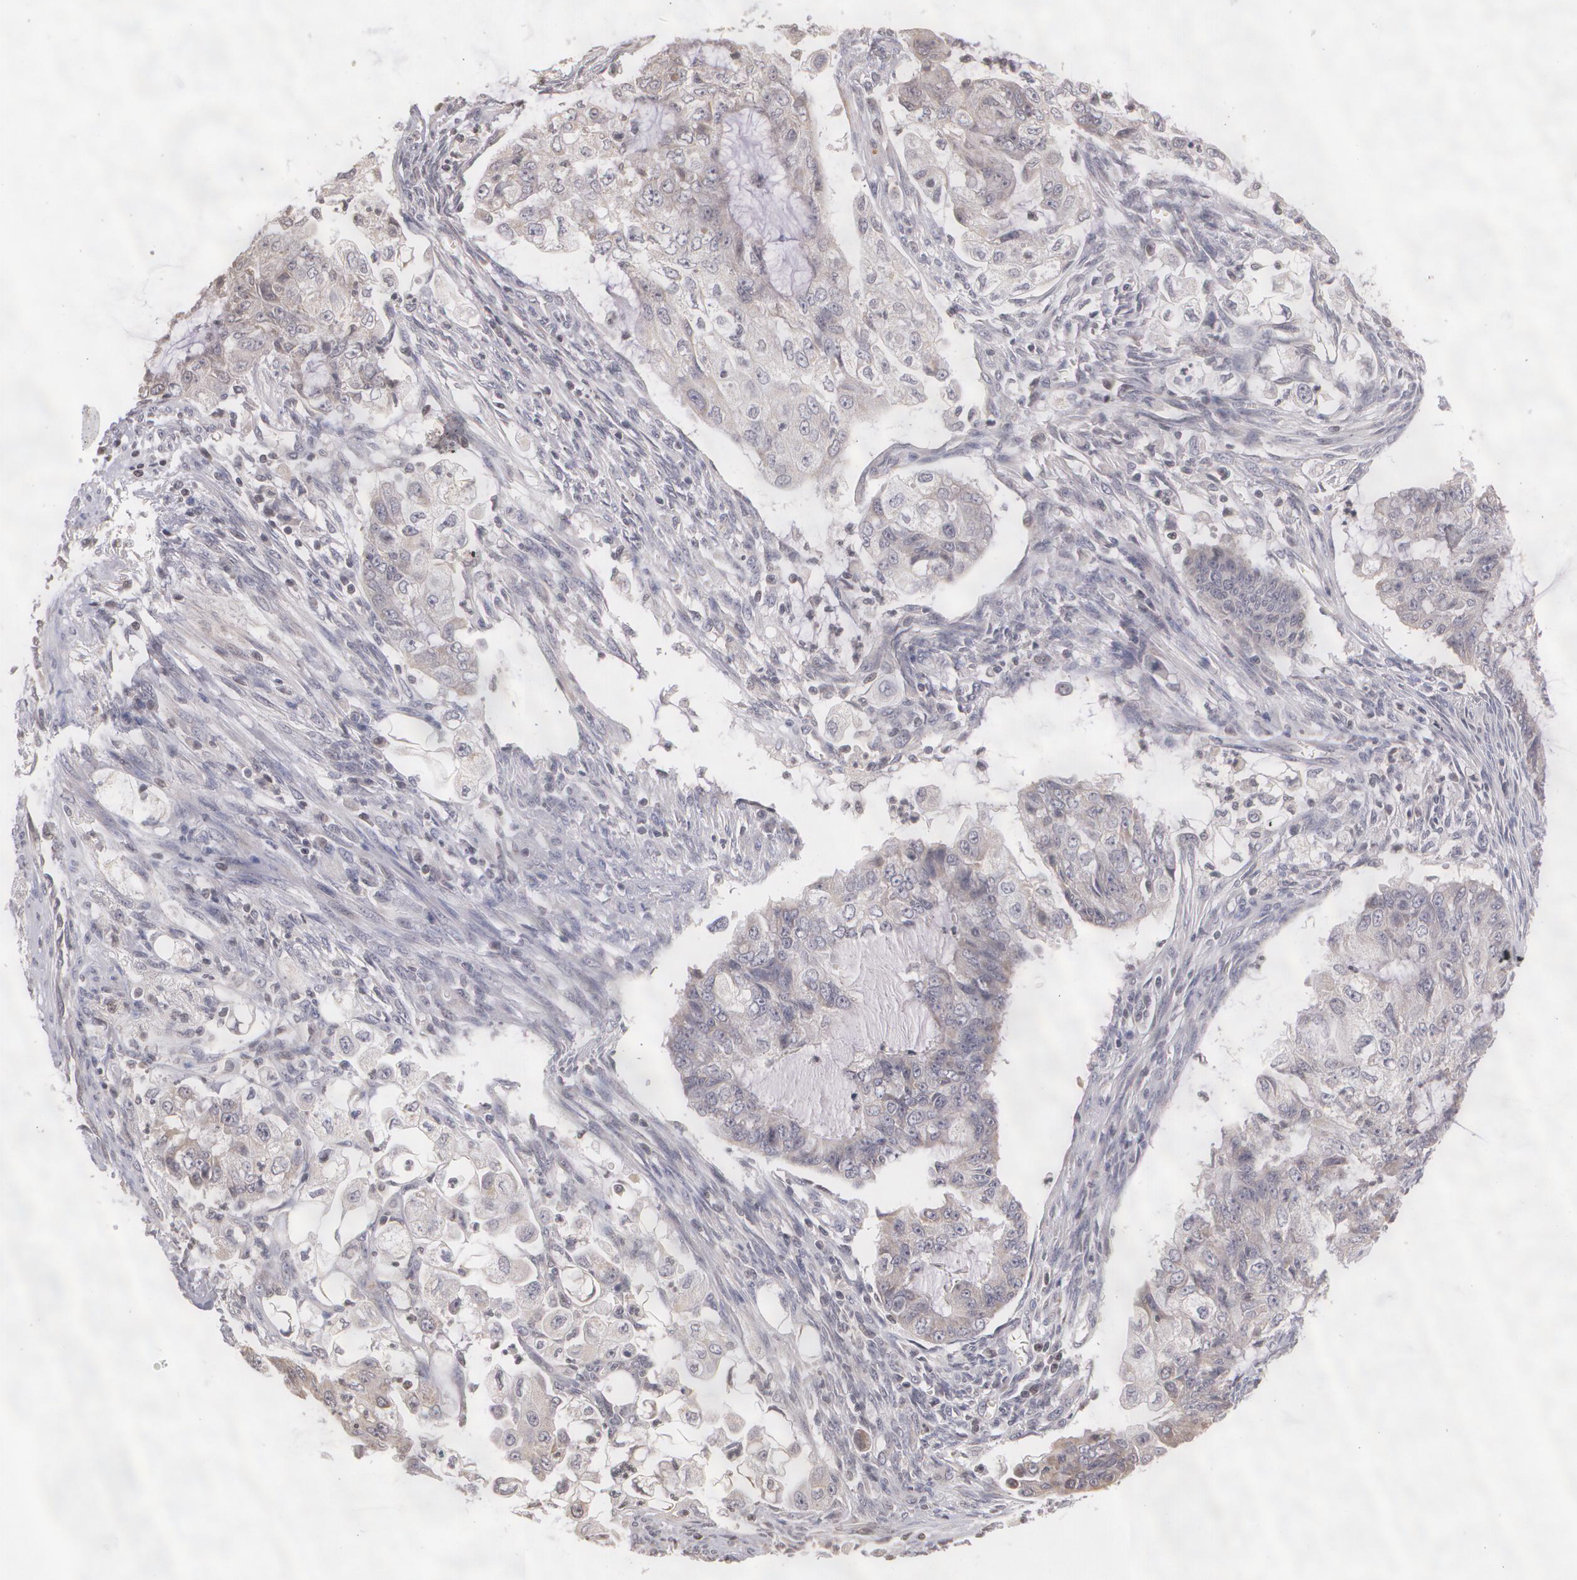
{"staining": {"intensity": "negative", "quantity": "none", "location": "none"}, "tissue": "endometrial cancer", "cell_type": "Tumor cells", "image_type": "cancer", "snomed": [{"axis": "morphology", "description": "Adenocarcinoma, NOS"}, {"axis": "topography", "description": "Endometrium"}], "caption": "Histopathology image shows no protein staining in tumor cells of endometrial cancer (adenocarcinoma) tissue.", "gene": "THRB", "patient": {"sex": "female", "age": 75}}